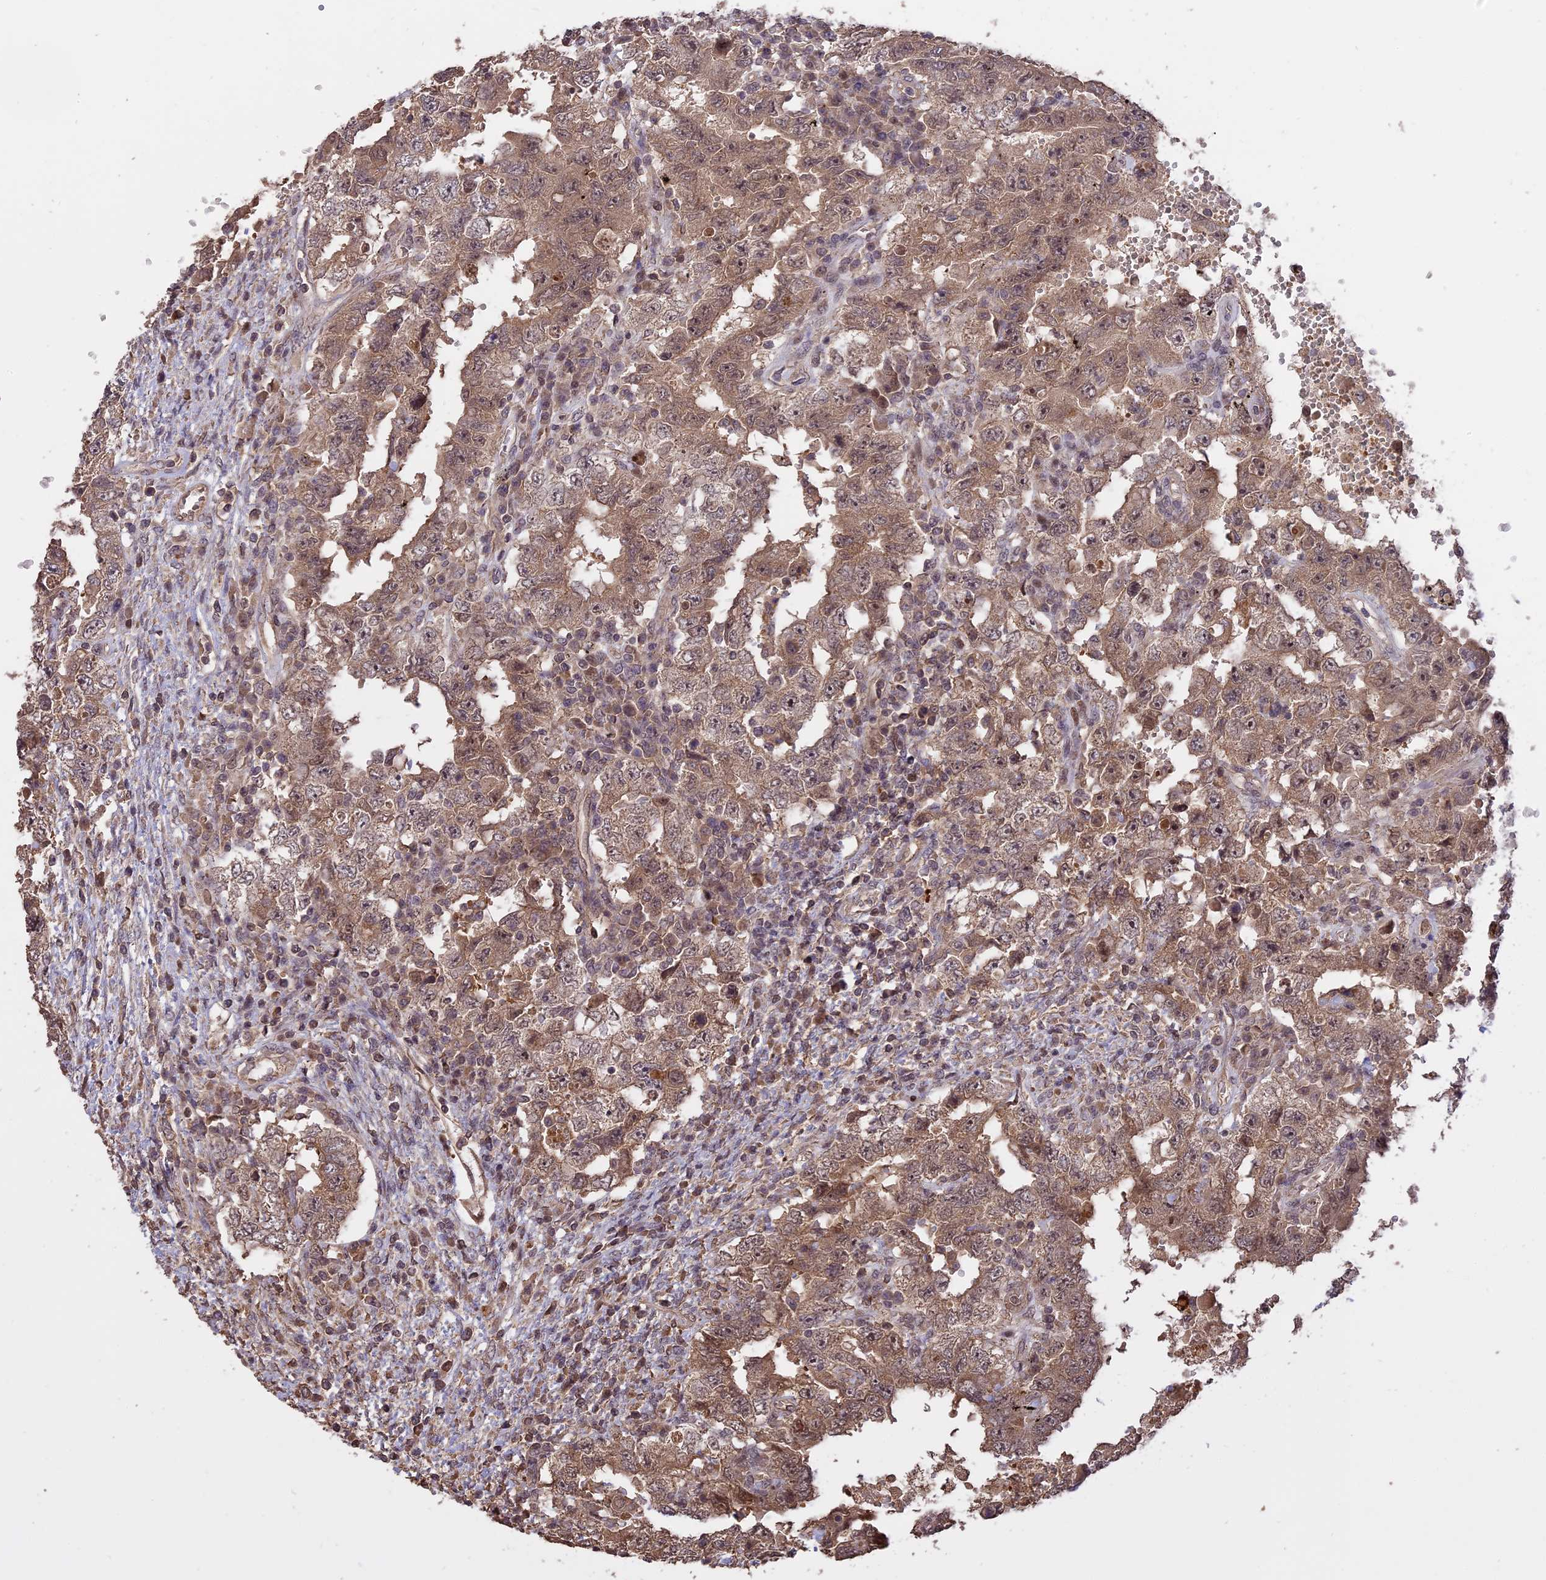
{"staining": {"intensity": "moderate", "quantity": "25%-75%", "location": "cytoplasmic/membranous"}, "tissue": "testis cancer", "cell_type": "Tumor cells", "image_type": "cancer", "snomed": [{"axis": "morphology", "description": "Carcinoma, Embryonal, NOS"}, {"axis": "topography", "description": "Testis"}], "caption": "Protein expression analysis of testis cancer exhibits moderate cytoplasmic/membranous positivity in about 25%-75% of tumor cells.", "gene": "TIGD7", "patient": {"sex": "male", "age": 26}}